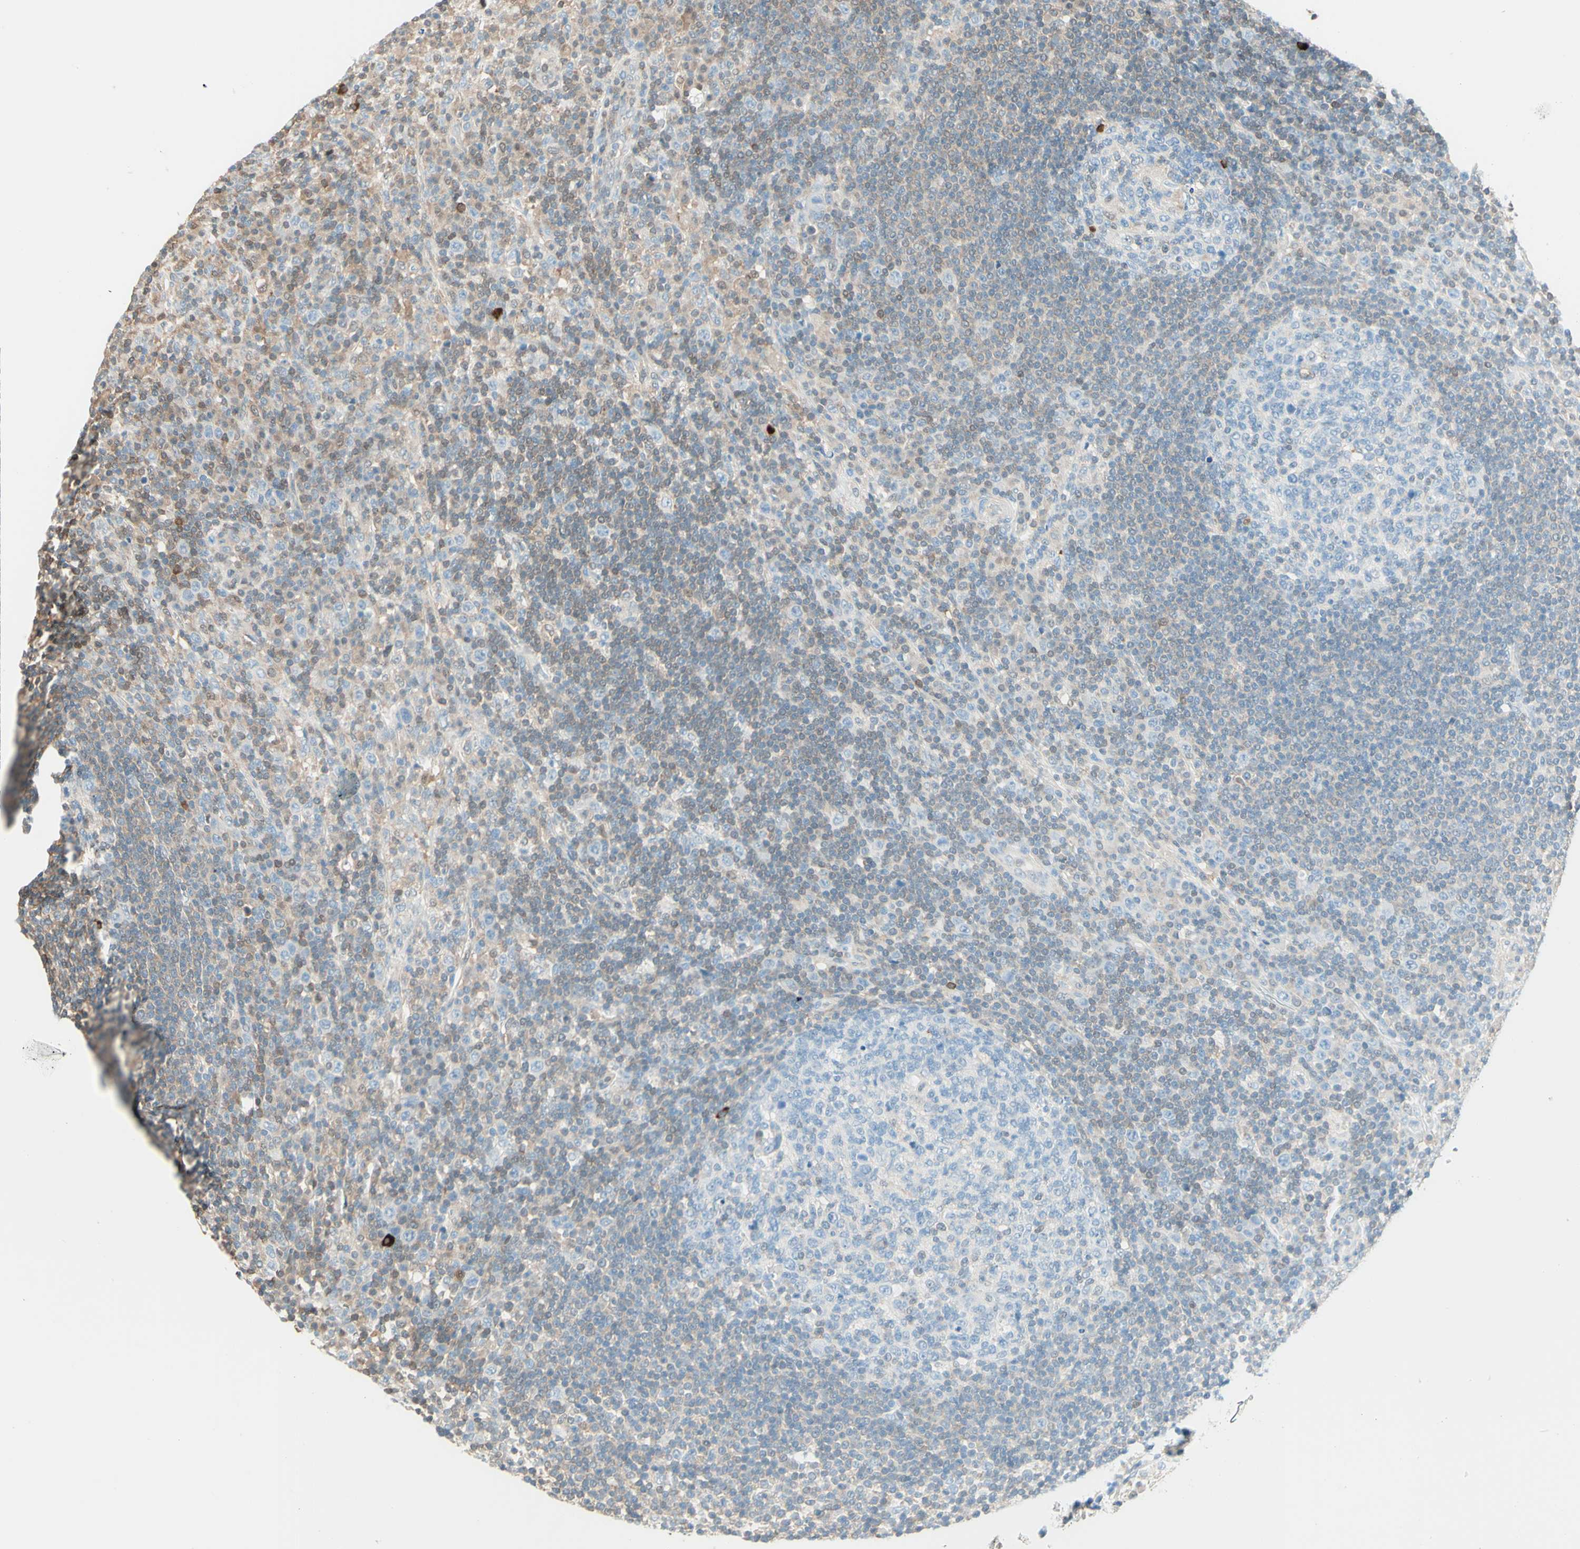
{"staining": {"intensity": "moderate", "quantity": "<25%", "location": "cytoplasmic/membranous"}, "tissue": "lymph node", "cell_type": "Germinal center cells", "image_type": "normal", "snomed": [{"axis": "morphology", "description": "Normal tissue, NOS"}, {"axis": "topography", "description": "Lymph node"}], "caption": "Brown immunohistochemical staining in unremarkable lymph node displays moderate cytoplasmic/membranous expression in about <25% of germinal center cells. The staining is performed using DAB (3,3'-diaminobenzidine) brown chromogen to label protein expression. The nuclei are counter-stained blue using hematoxylin.", "gene": "UPK3B", "patient": {"sex": "female", "age": 53}}